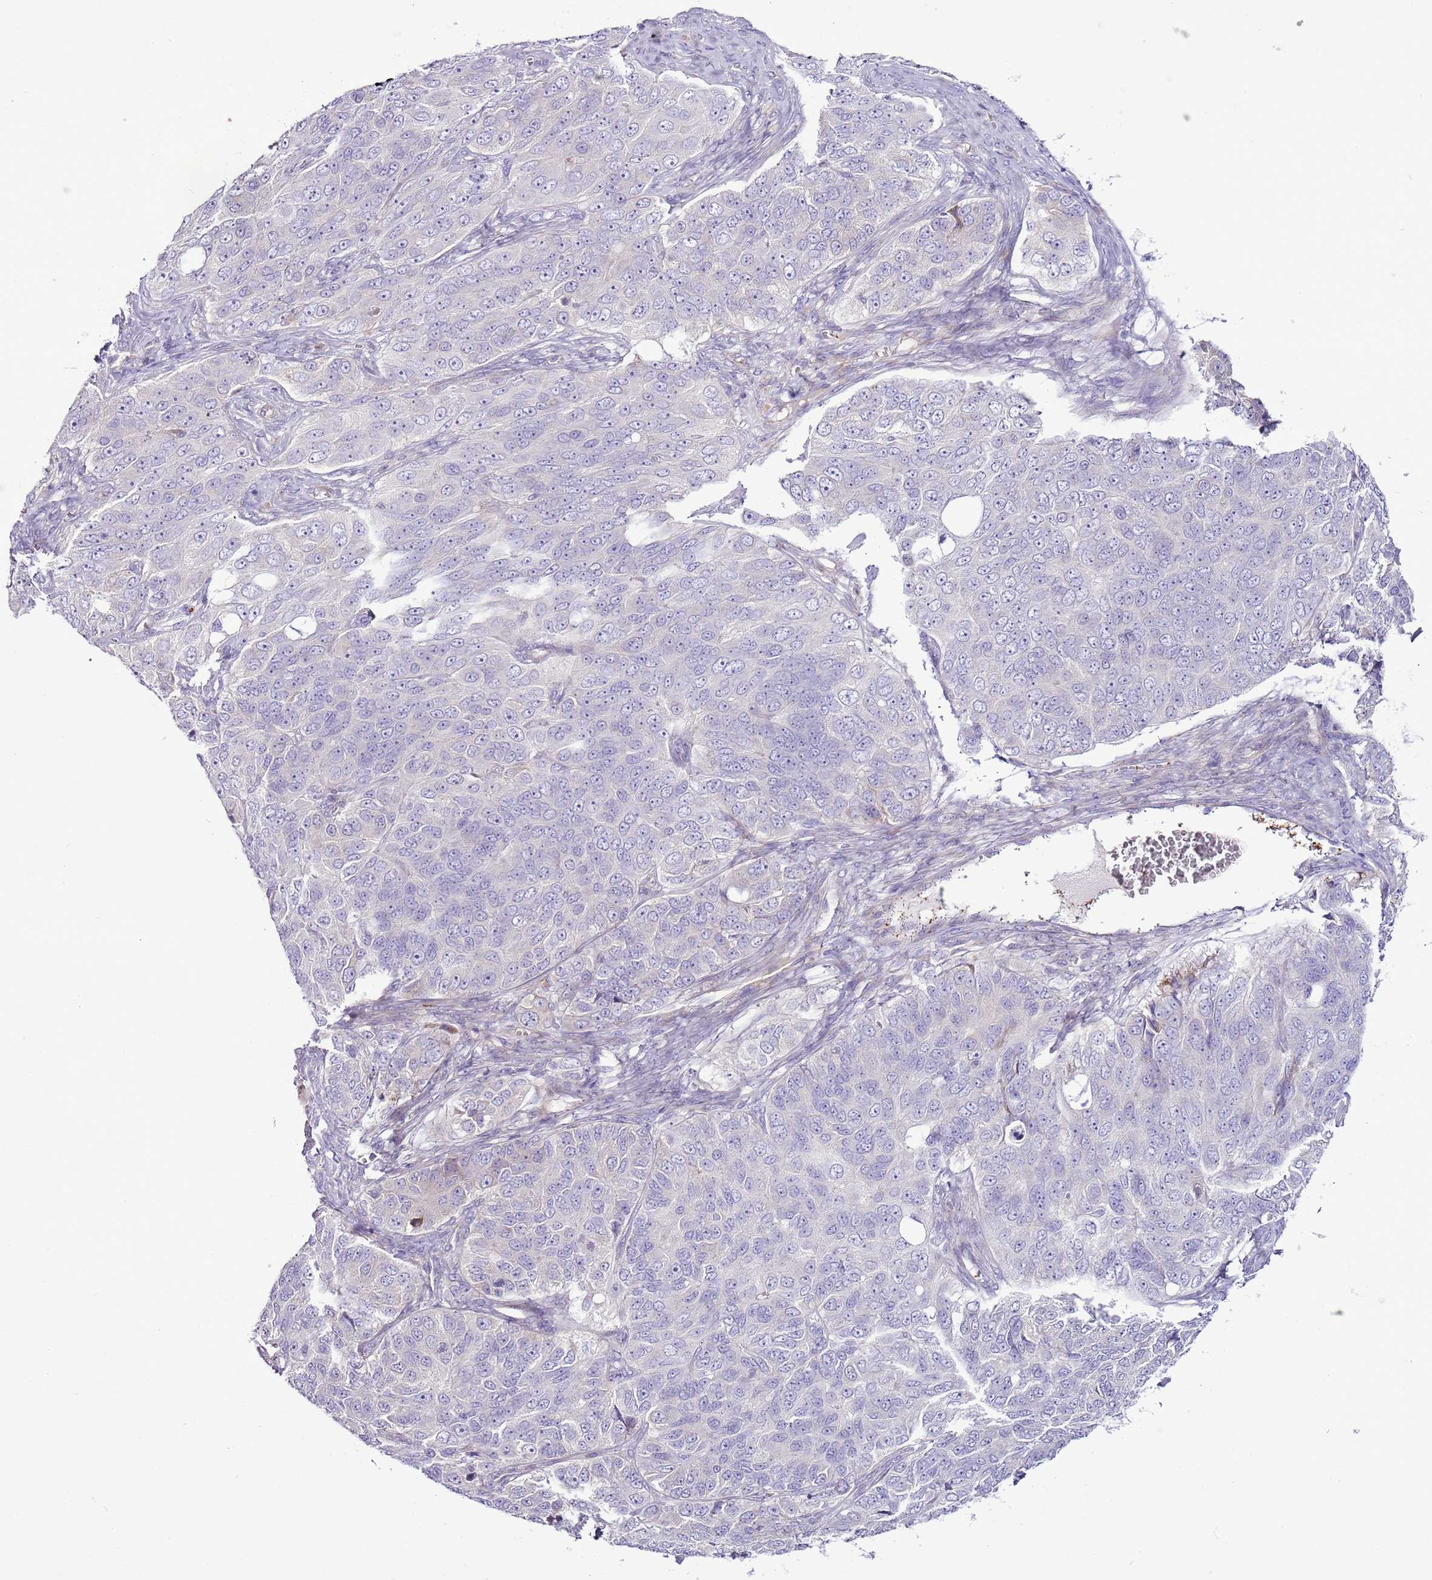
{"staining": {"intensity": "negative", "quantity": "none", "location": "none"}, "tissue": "ovarian cancer", "cell_type": "Tumor cells", "image_type": "cancer", "snomed": [{"axis": "morphology", "description": "Carcinoma, endometroid"}, {"axis": "topography", "description": "Ovary"}], "caption": "Immunohistochemistry (IHC) micrograph of endometroid carcinoma (ovarian) stained for a protein (brown), which reveals no staining in tumor cells.", "gene": "CHAC2", "patient": {"sex": "female", "age": 51}}